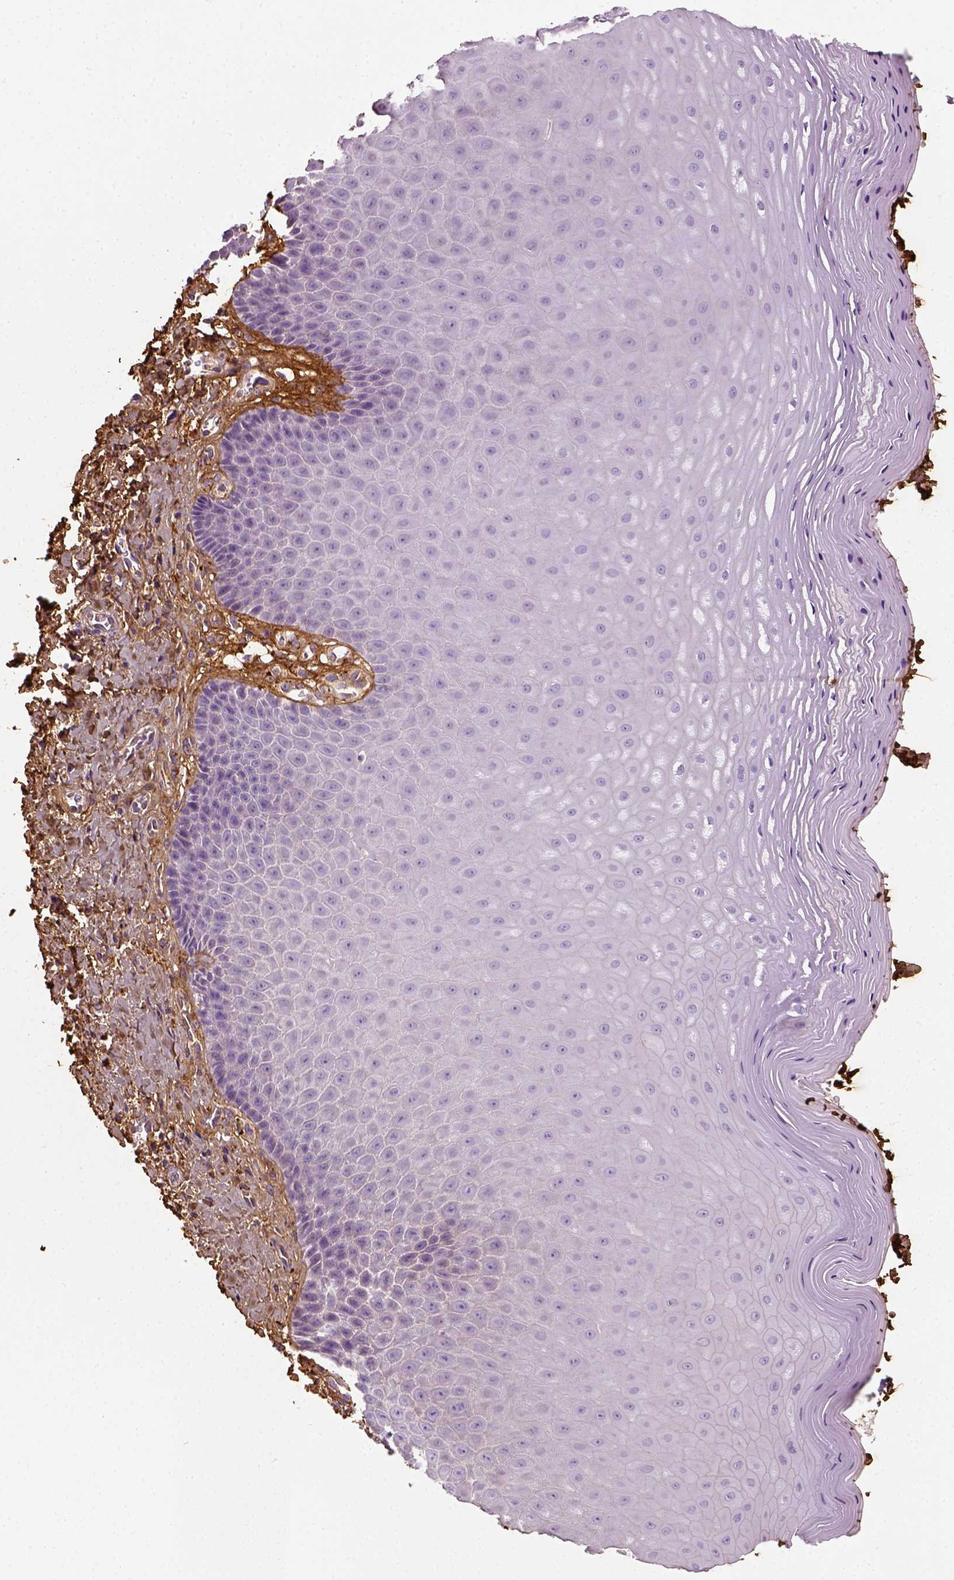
{"staining": {"intensity": "negative", "quantity": "none", "location": "none"}, "tissue": "vagina", "cell_type": "Squamous epithelial cells", "image_type": "normal", "snomed": [{"axis": "morphology", "description": "Normal tissue, NOS"}, {"axis": "topography", "description": "Vagina"}], "caption": "This histopathology image is of benign vagina stained with immunohistochemistry to label a protein in brown with the nuclei are counter-stained blue. There is no staining in squamous epithelial cells. (Brightfield microscopy of DAB (3,3'-diaminobenzidine) immunohistochemistry at high magnification).", "gene": "COL6A2", "patient": {"sex": "female", "age": 83}}